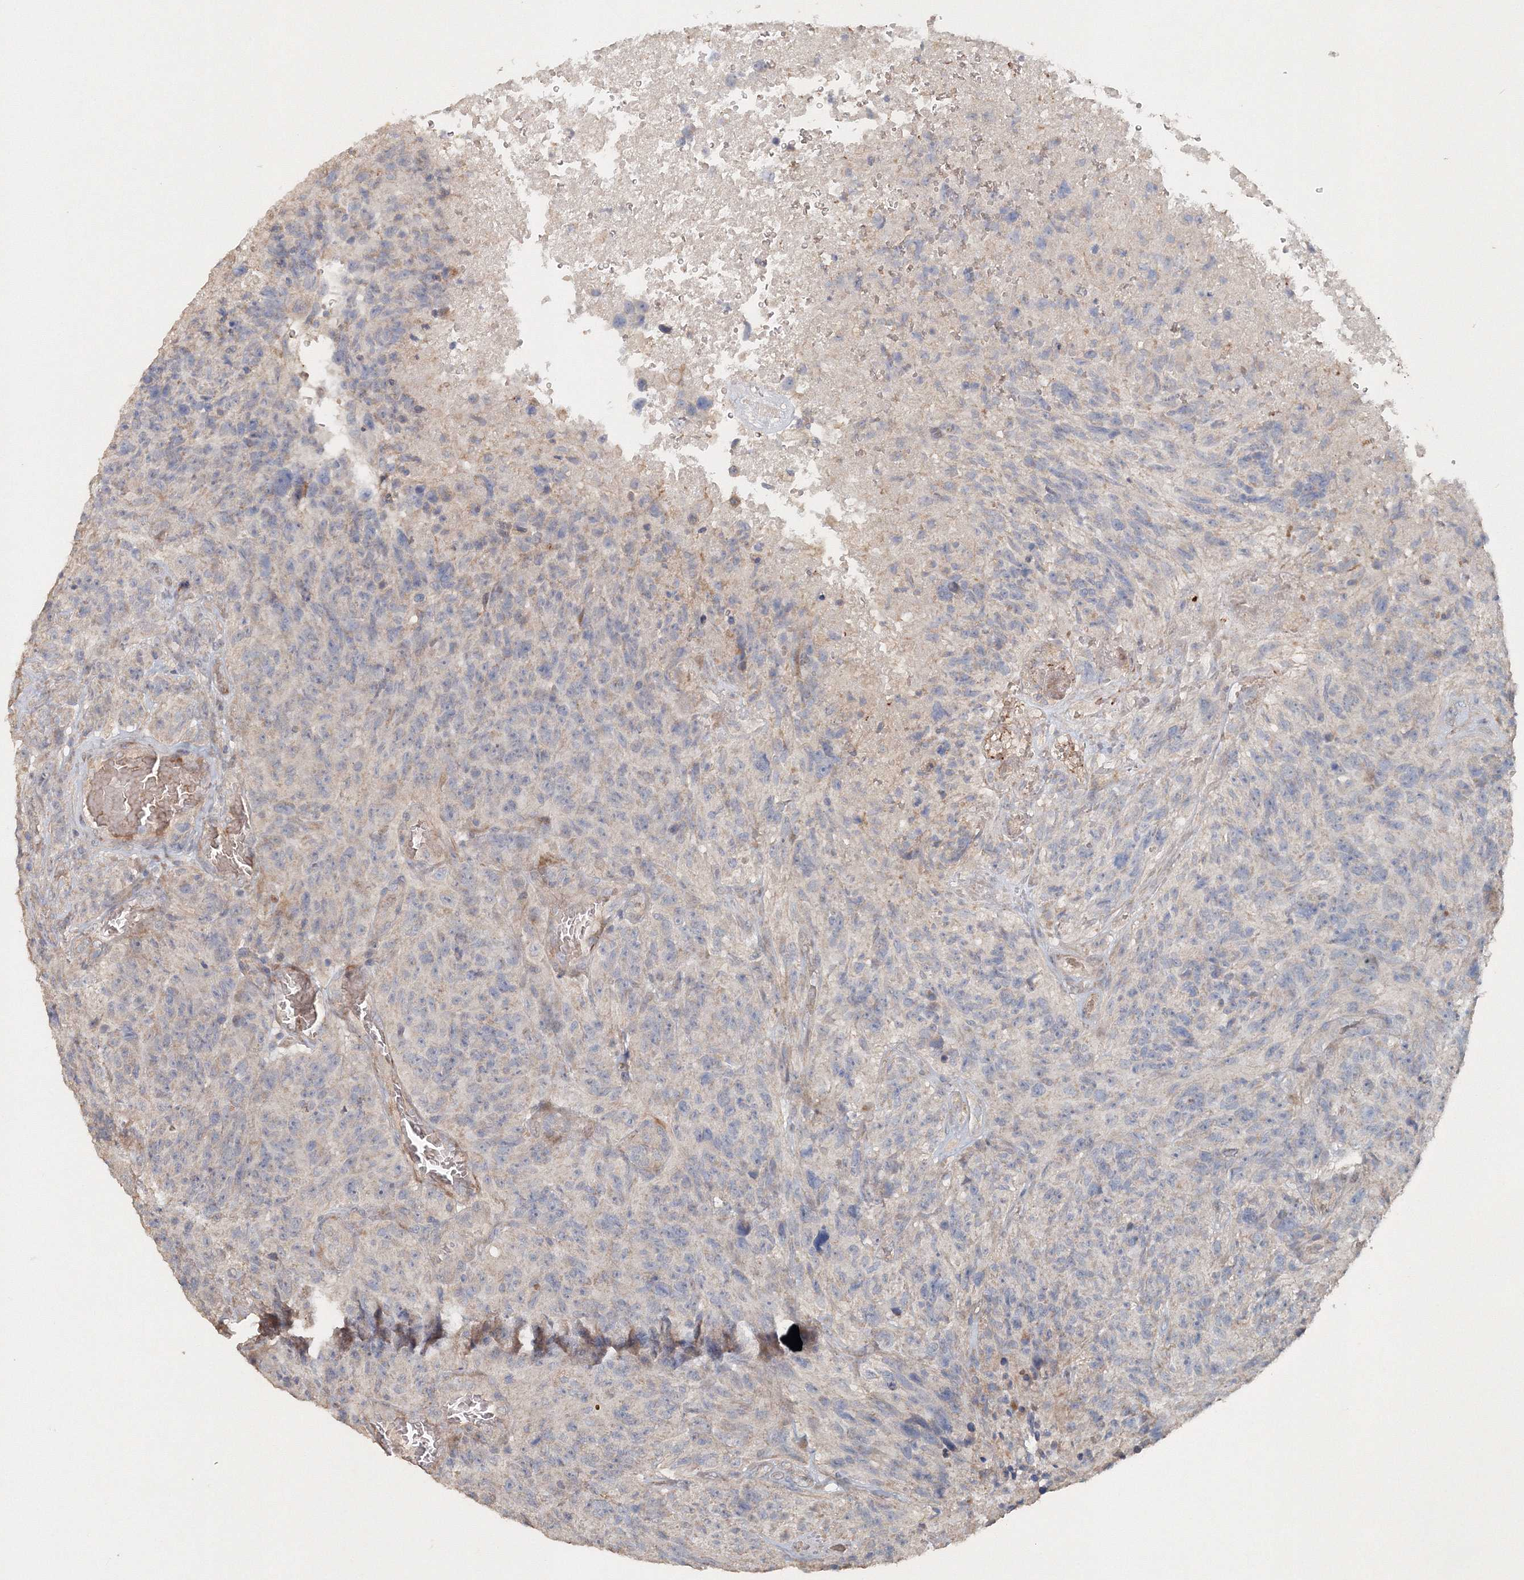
{"staining": {"intensity": "negative", "quantity": "none", "location": "none"}, "tissue": "glioma", "cell_type": "Tumor cells", "image_type": "cancer", "snomed": [{"axis": "morphology", "description": "Glioma, malignant, High grade"}, {"axis": "topography", "description": "Brain"}], "caption": "Malignant high-grade glioma was stained to show a protein in brown. There is no significant expression in tumor cells. The staining was performed using DAB (3,3'-diaminobenzidine) to visualize the protein expression in brown, while the nuclei were stained in blue with hematoxylin (Magnification: 20x).", "gene": "NALF2", "patient": {"sex": "male", "age": 69}}